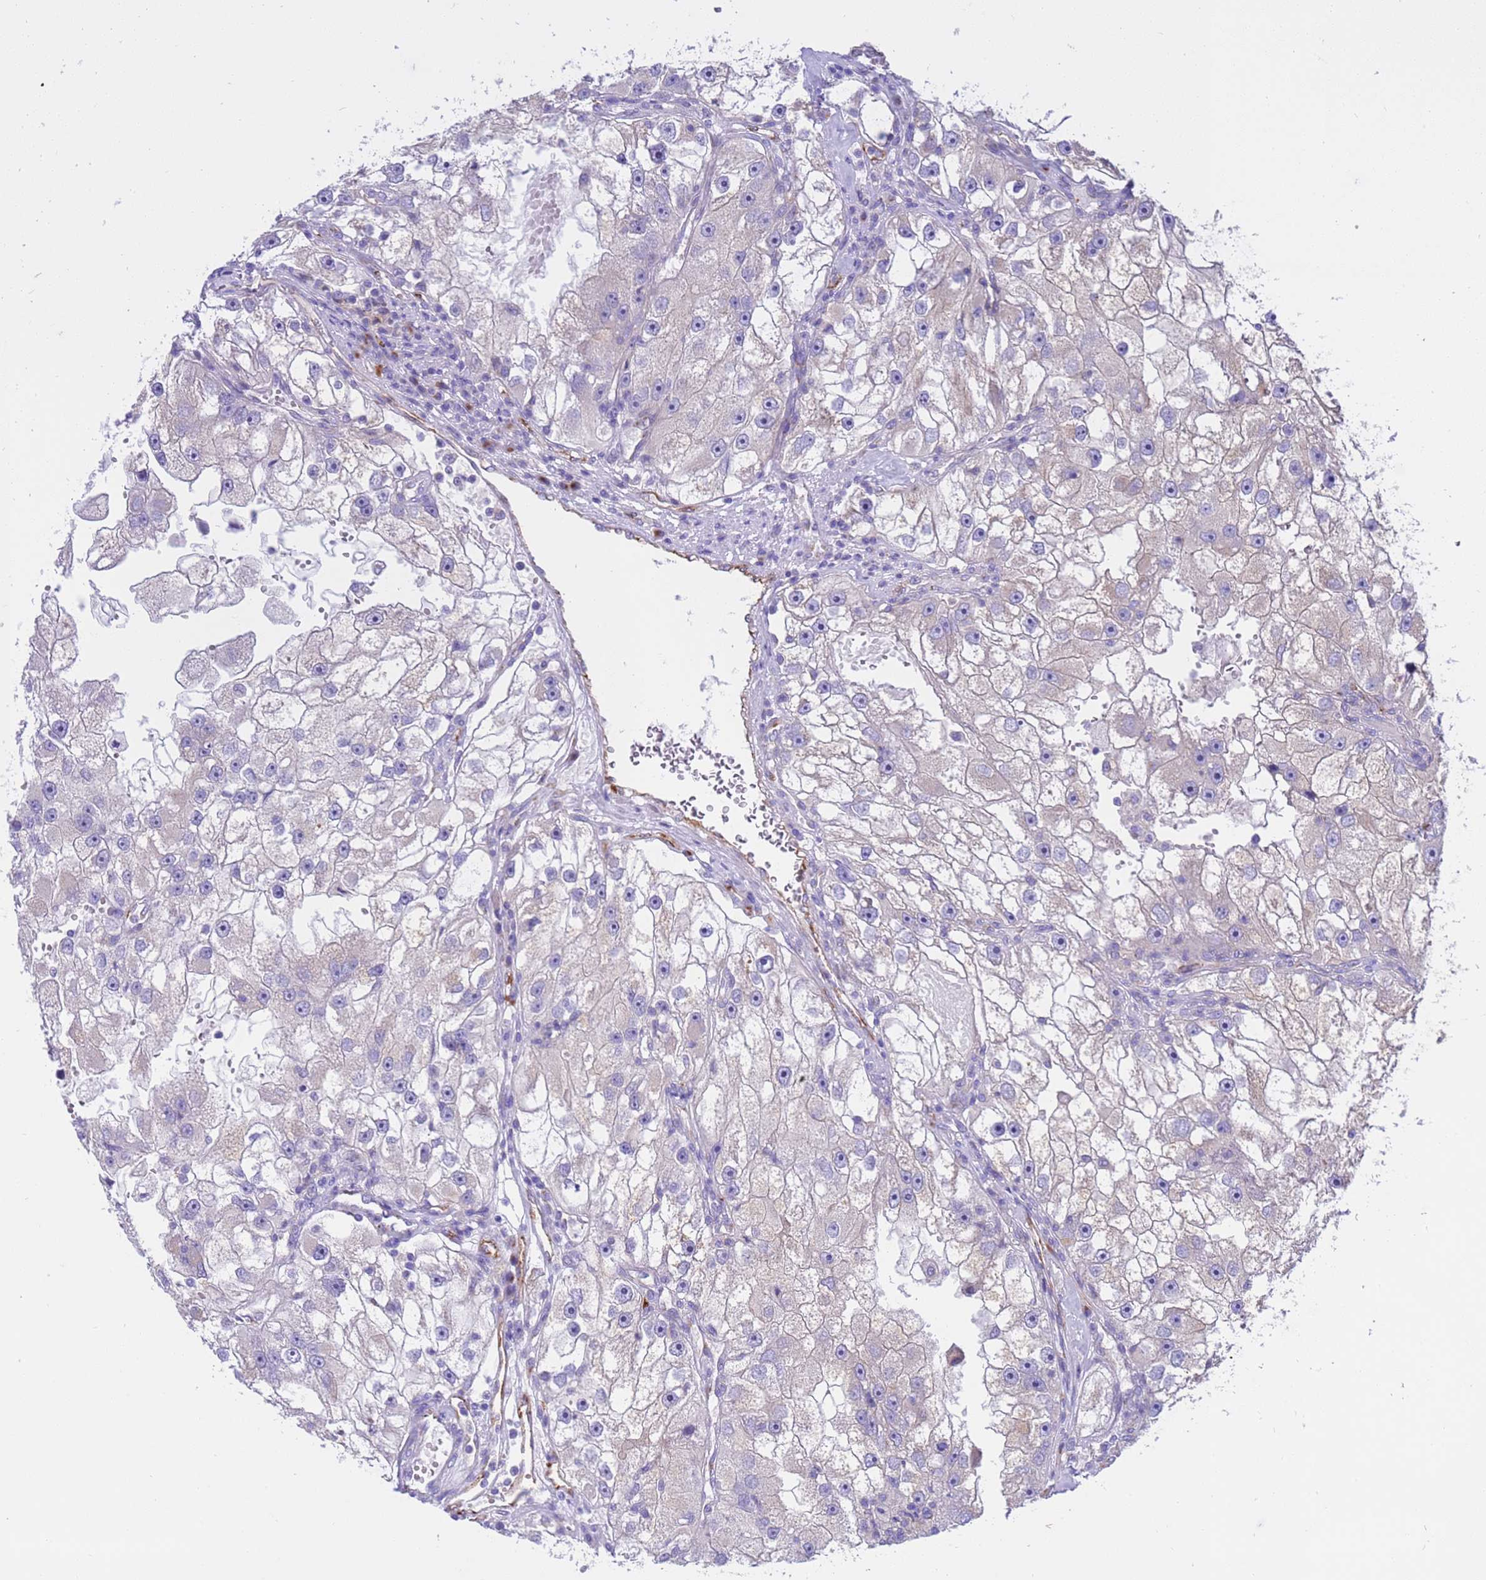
{"staining": {"intensity": "weak", "quantity": "<25%", "location": "cytoplasmic/membranous"}, "tissue": "renal cancer", "cell_type": "Tumor cells", "image_type": "cancer", "snomed": [{"axis": "morphology", "description": "Adenocarcinoma, NOS"}, {"axis": "topography", "description": "Kidney"}], "caption": "Tumor cells show no significant protein staining in renal cancer. (DAB (3,3'-diaminobenzidine) IHC, high magnification).", "gene": "ANAPC1", "patient": {"sex": "male", "age": 63}}